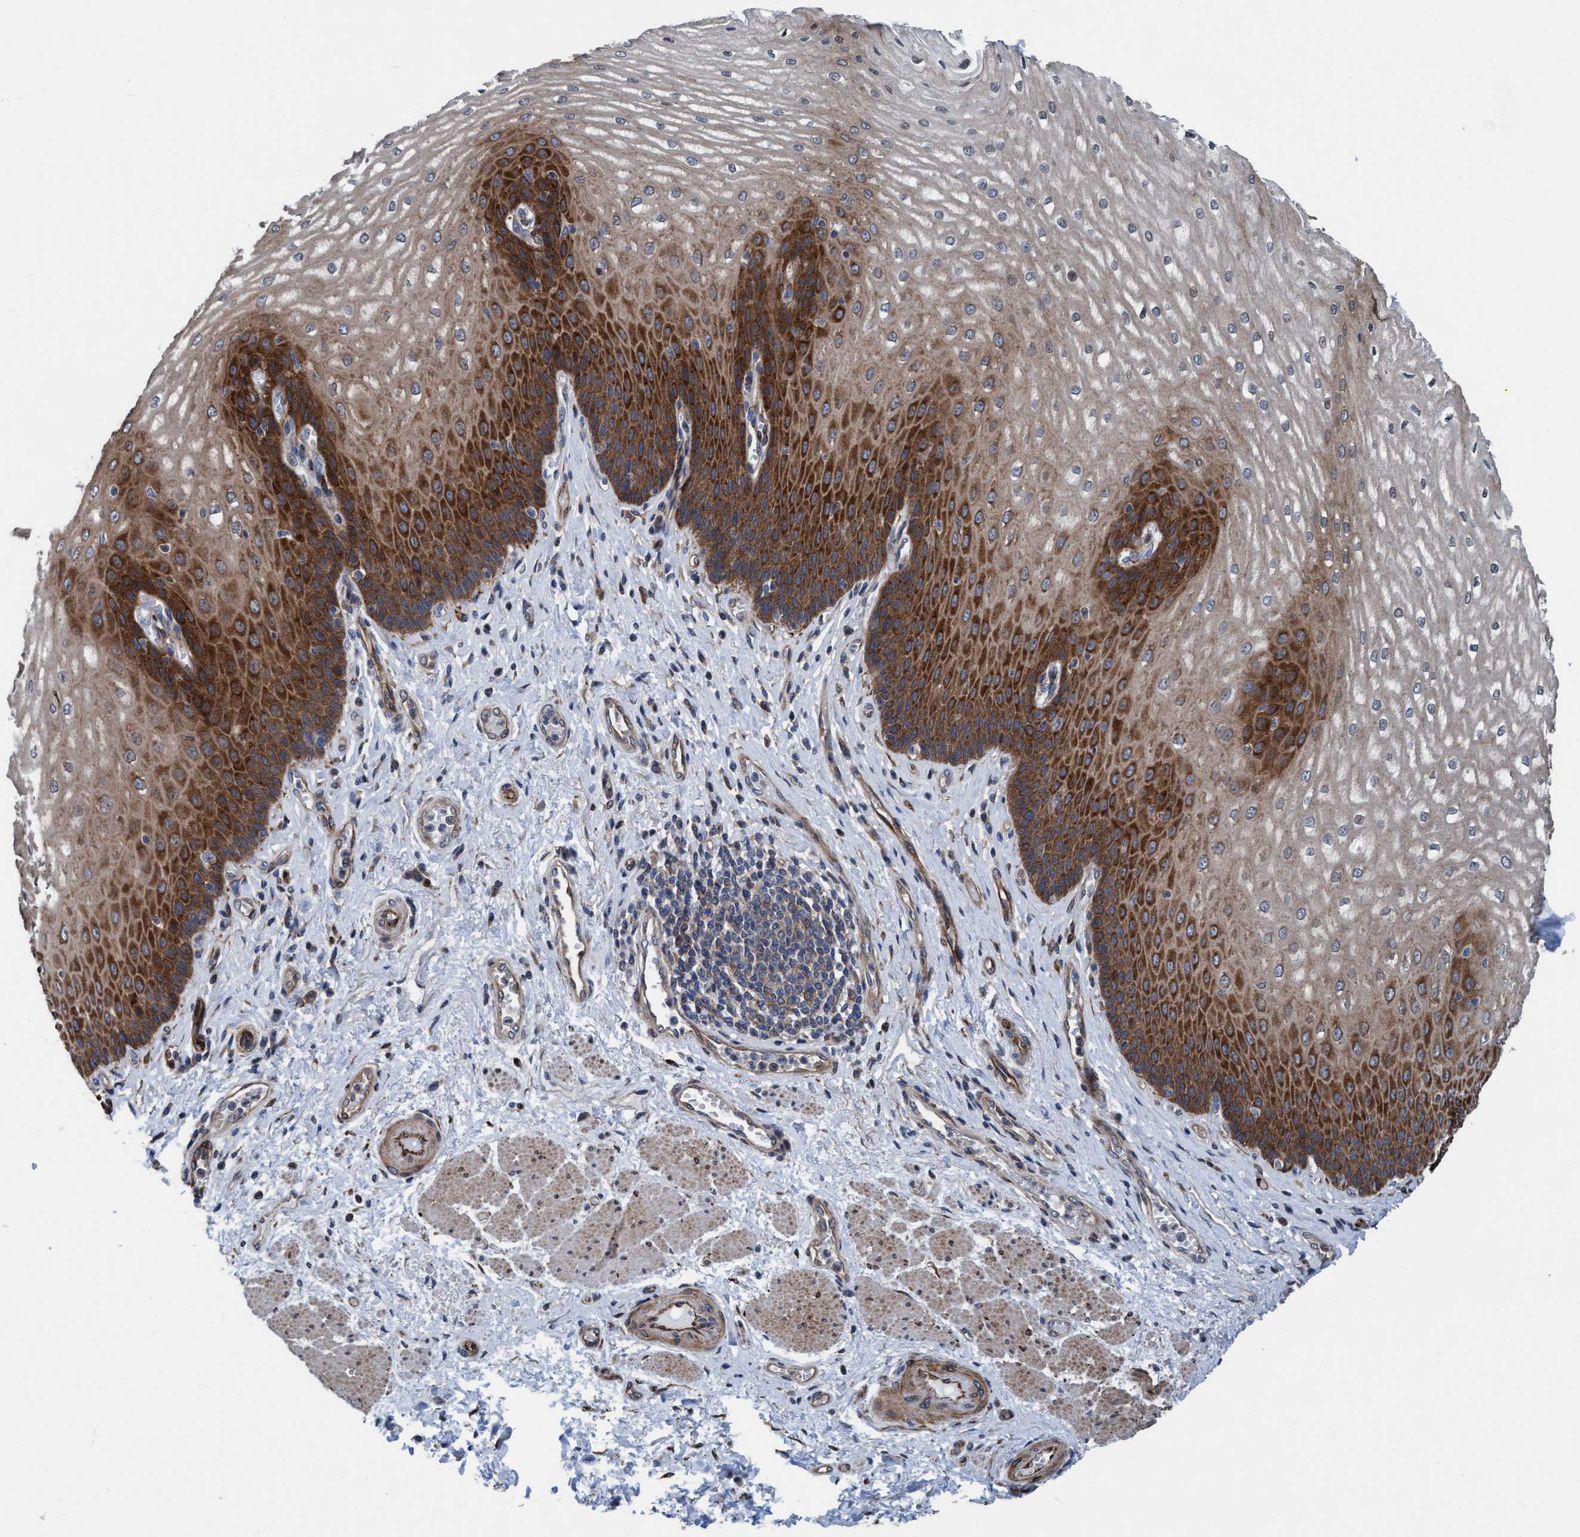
{"staining": {"intensity": "strong", "quantity": ">75%", "location": "cytoplasmic/membranous"}, "tissue": "esophagus", "cell_type": "Squamous epithelial cells", "image_type": "normal", "snomed": [{"axis": "morphology", "description": "Normal tissue, NOS"}, {"axis": "topography", "description": "Esophagus"}], "caption": "Immunohistochemistry image of unremarkable esophagus: esophagus stained using immunohistochemistry (IHC) shows high levels of strong protein expression localized specifically in the cytoplasmic/membranous of squamous epithelial cells, appearing as a cytoplasmic/membranous brown color.", "gene": "NMT1", "patient": {"sex": "male", "age": 54}}